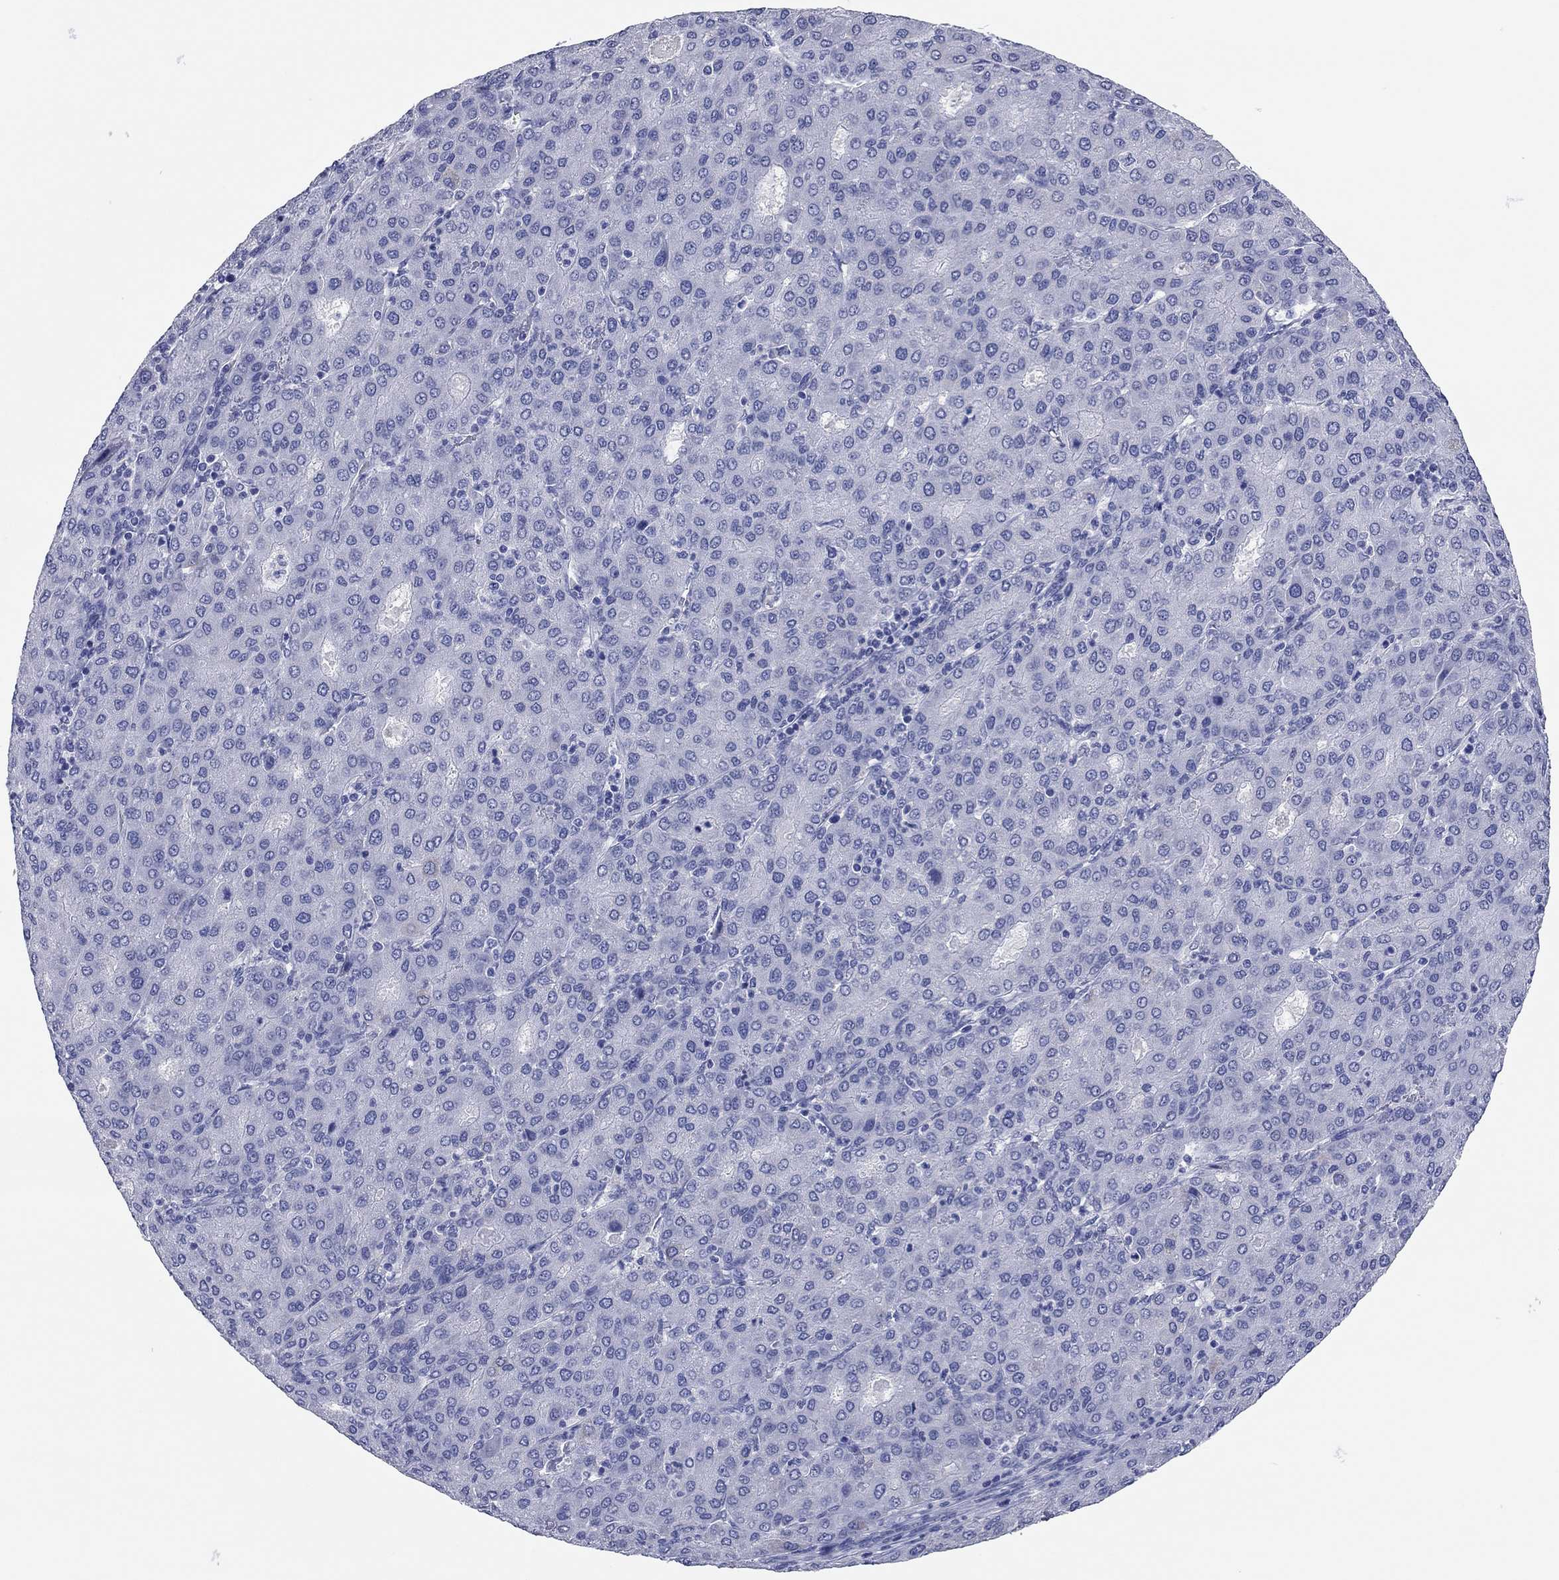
{"staining": {"intensity": "weak", "quantity": "<25%", "location": "cytoplasmic/membranous"}, "tissue": "liver cancer", "cell_type": "Tumor cells", "image_type": "cancer", "snomed": [{"axis": "morphology", "description": "Carcinoma, Hepatocellular, NOS"}, {"axis": "topography", "description": "Liver"}], "caption": "Immunohistochemical staining of human liver cancer reveals no significant positivity in tumor cells.", "gene": "TMEM221", "patient": {"sex": "male", "age": 65}}